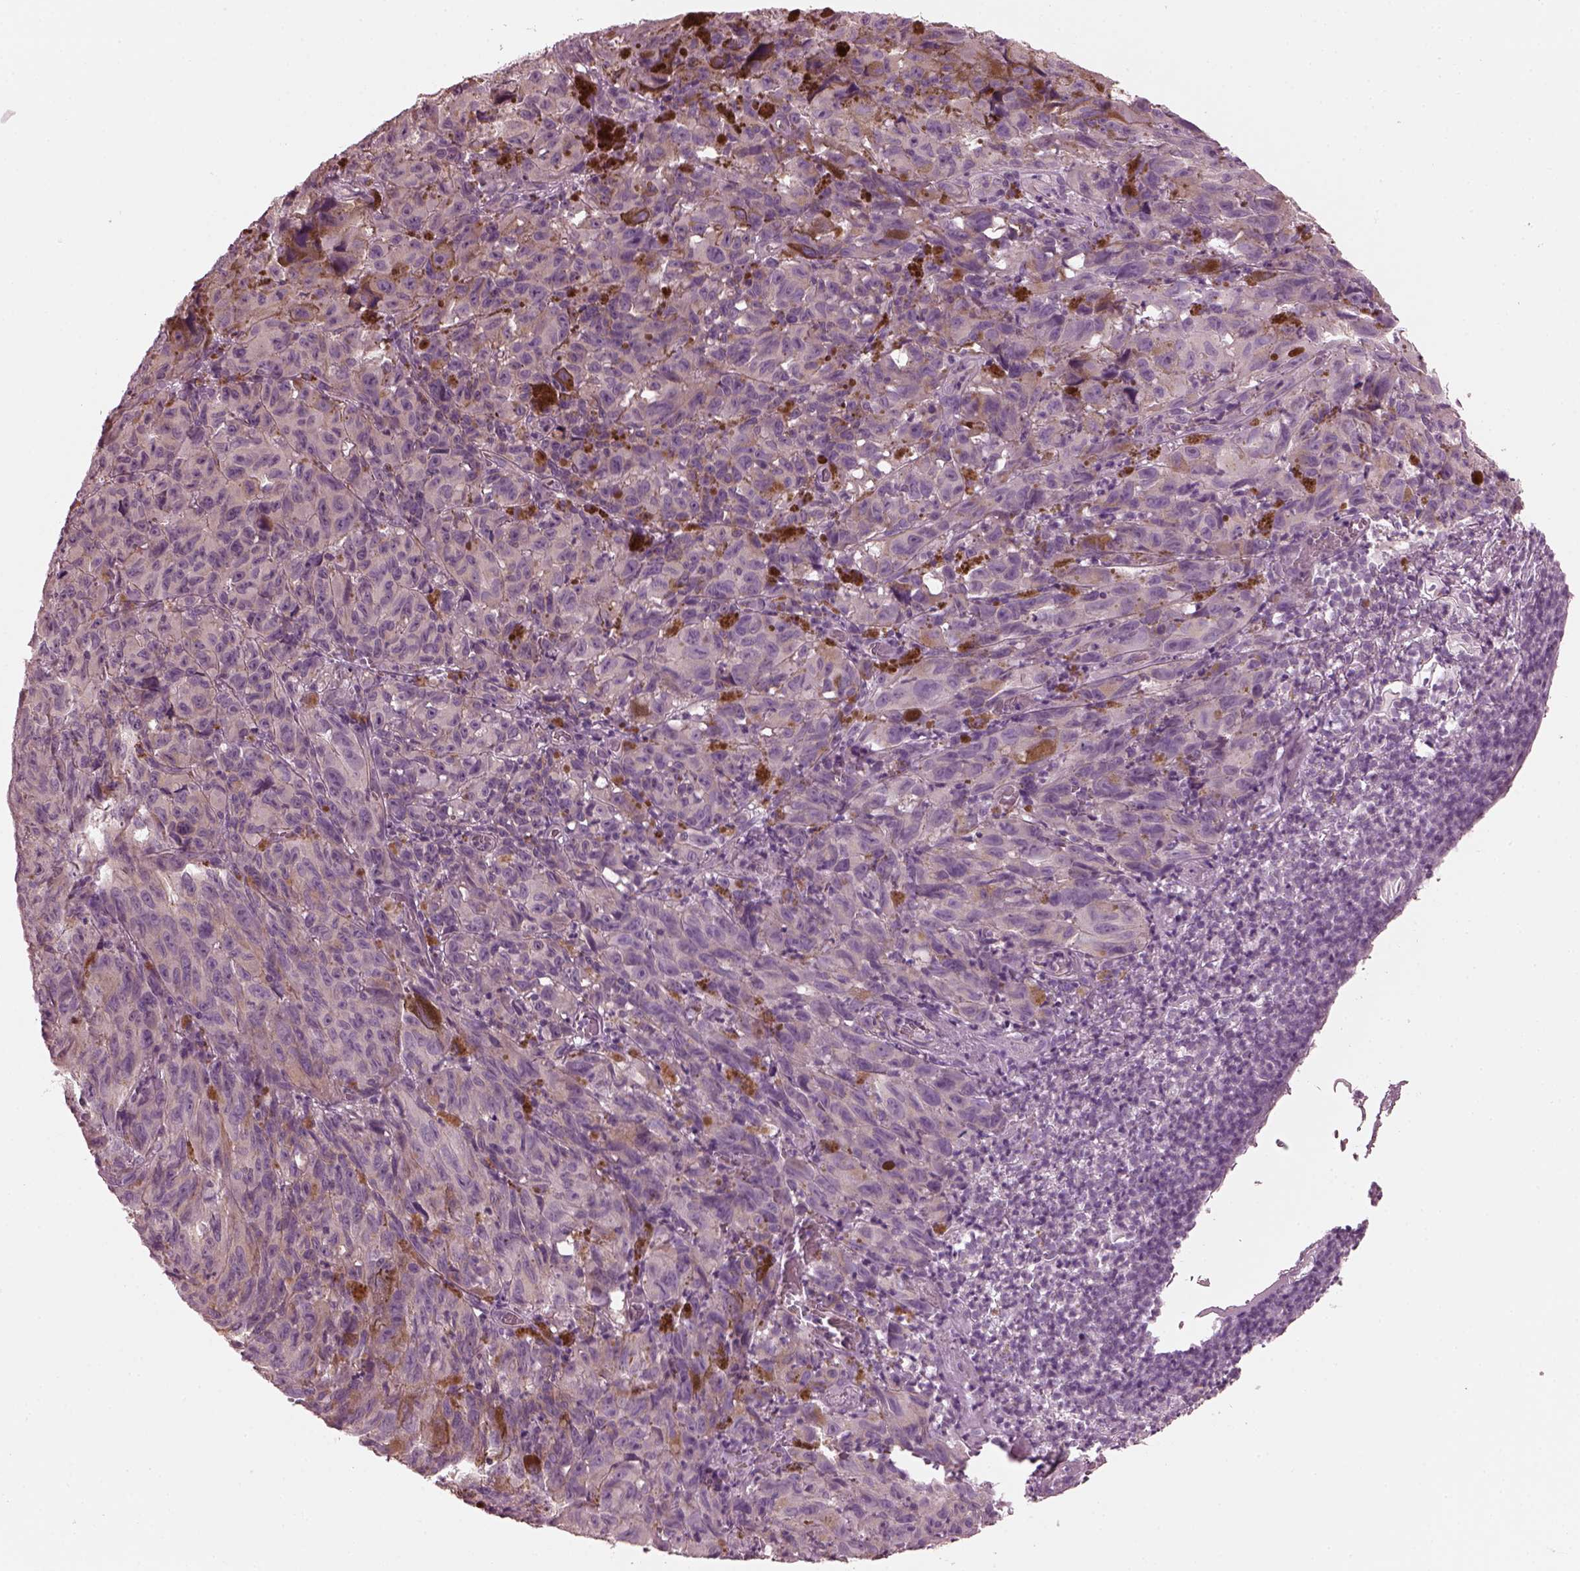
{"staining": {"intensity": "moderate", "quantity": "<25%", "location": "cytoplasmic/membranous"}, "tissue": "melanoma", "cell_type": "Tumor cells", "image_type": "cancer", "snomed": [{"axis": "morphology", "description": "Malignant melanoma, NOS"}, {"axis": "topography", "description": "Vulva, labia, clitoris and Bartholin´s gland, NO"}], "caption": "This image reveals malignant melanoma stained with IHC to label a protein in brown. The cytoplasmic/membranous of tumor cells show moderate positivity for the protein. Nuclei are counter-stained blue.", "gene": "ODAD1", "patient": {"sex": "female", "age": 75}}